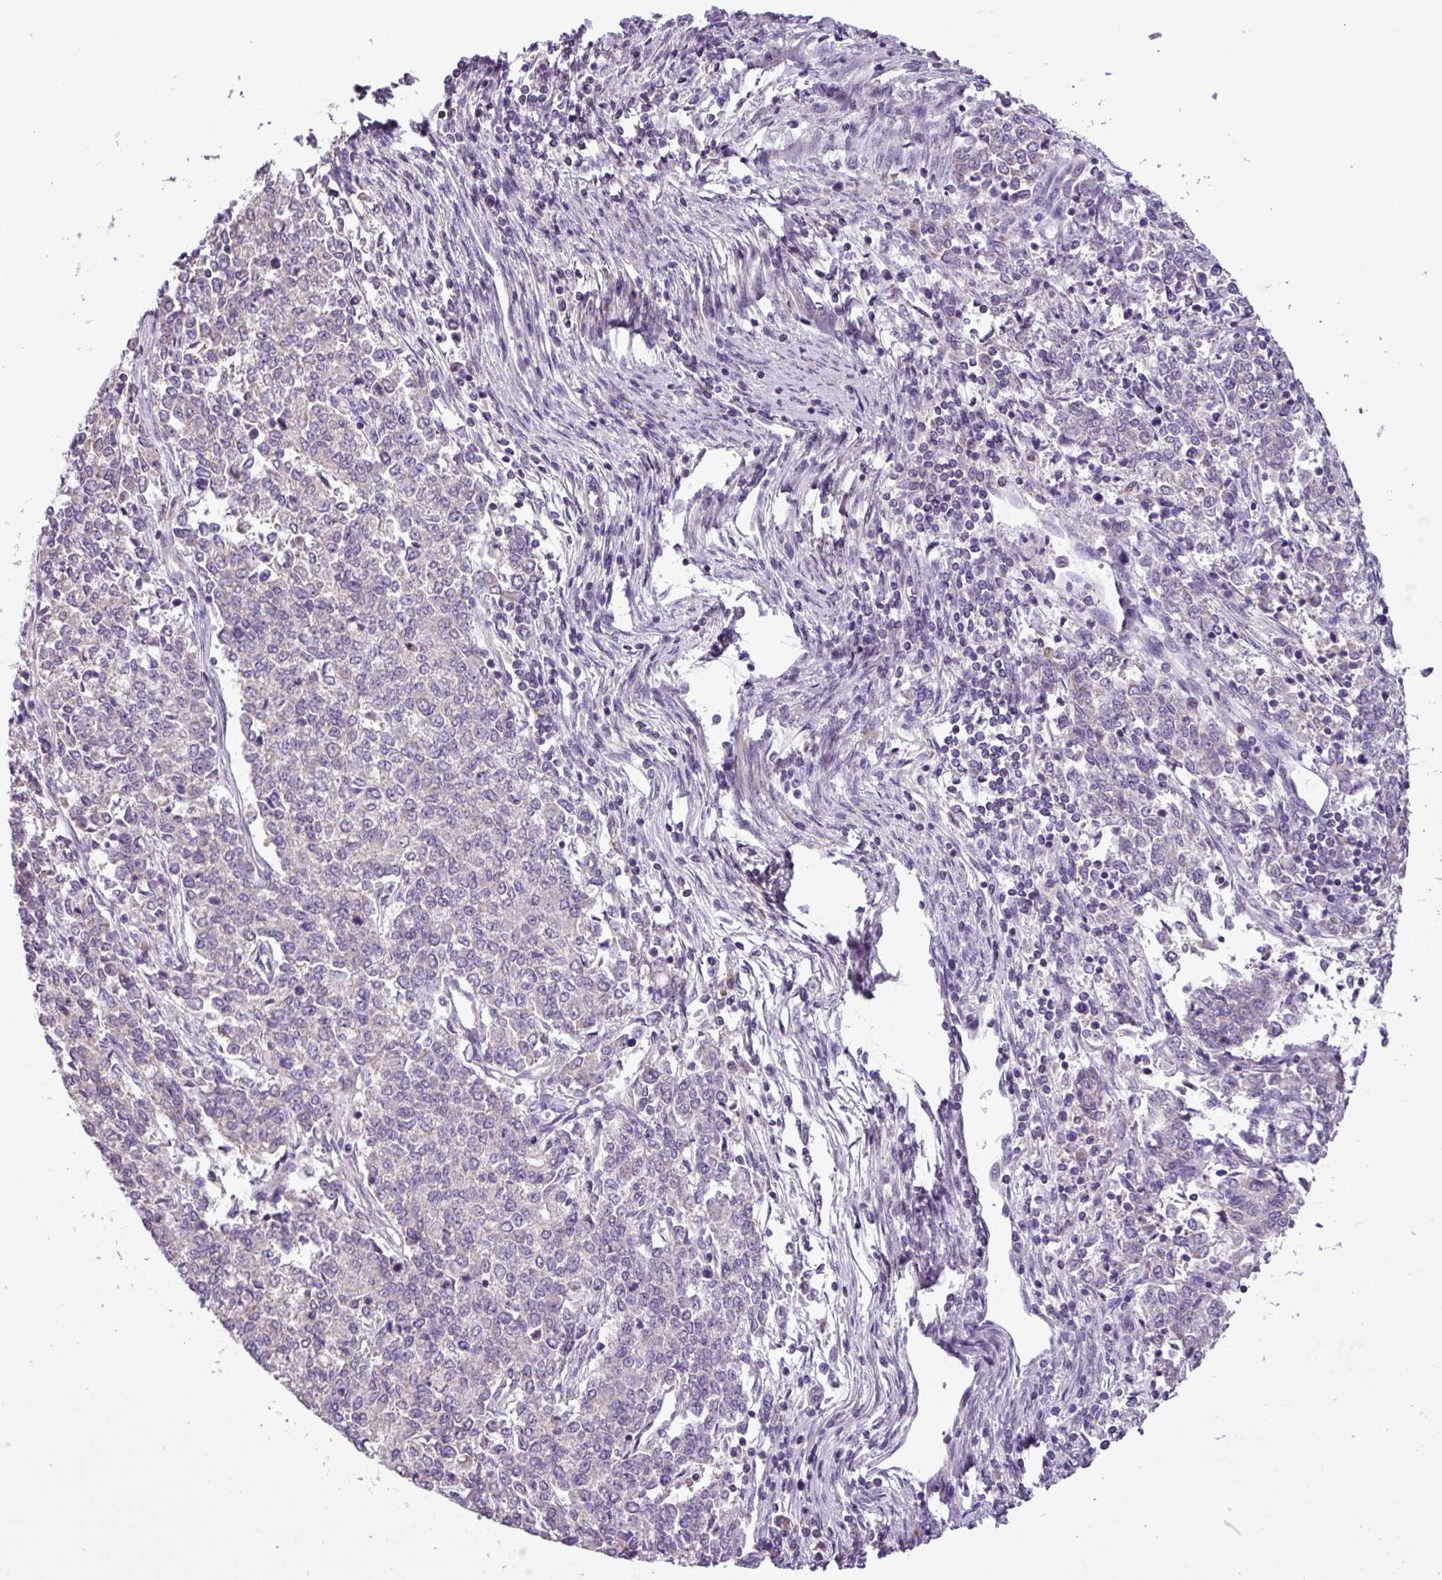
{"staining": {"intensity": "negative", "quantity": "none", "location": "none"}, "tissue": "endometrial cancer", "cell_type": "Tumor cells", "image_type": "cancer", "snomed": [{"axis": "morphology", "description": "Adenocarcinoma, NOS"}, {"axis": "topography", "description": "Endometrium"}], "caption": "Protein analysis of endometrial adenocarcinoma reveals no significant positivity in tumor cells.", "gene": "FAM183A", "patient": {"sex": "female", "age": 50}}